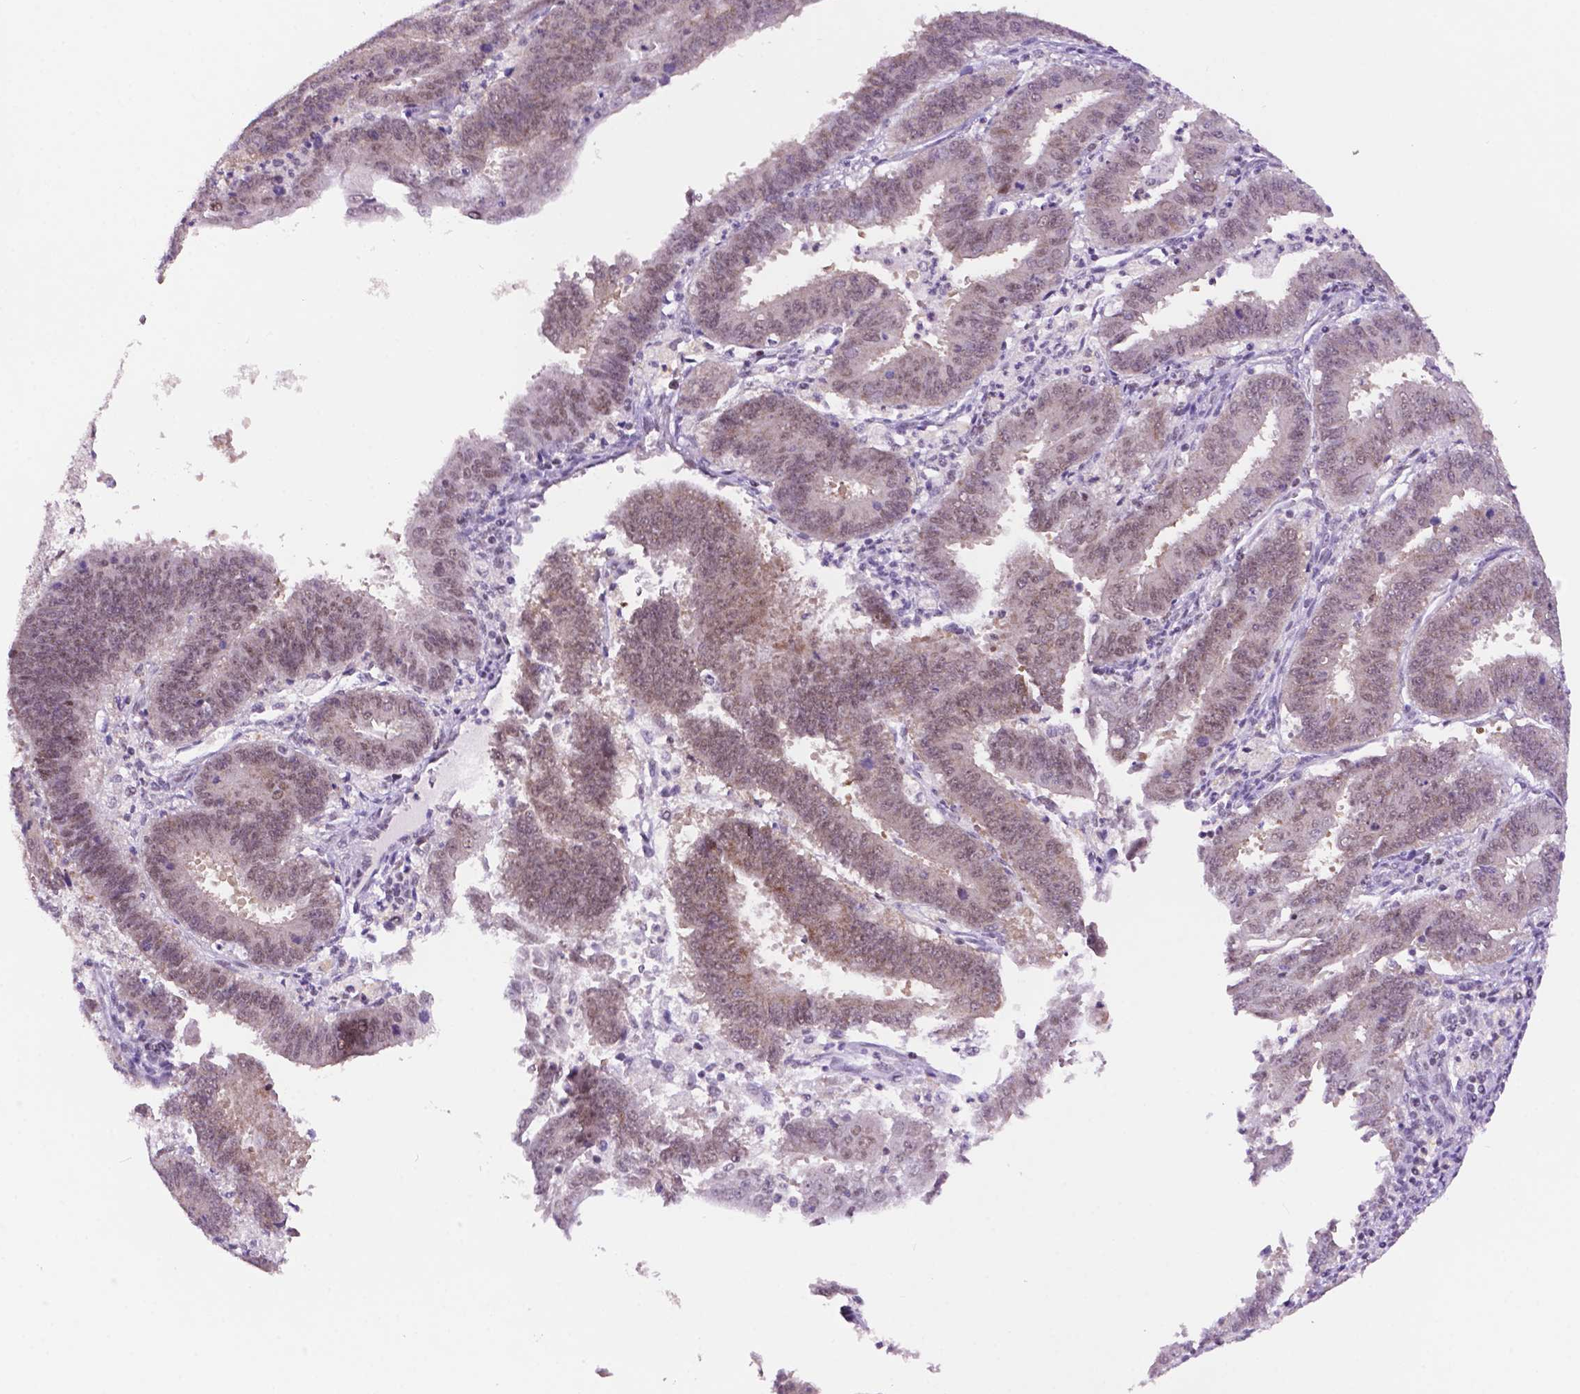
{"staining": {"intensity": "weak", "quantity": ">75%", "location": "nuclear"}, "tissue": "endometrial cancer", "cell_type": "Tumor cells", "image_type": "cancer", "snomed": [{"axis": "morphology", "description": "Adenocarcinoma, NOS"}, {"axis": "topography", "description": "Endometrium"}], "caption": "Adenocarcinoma (endometrial) was stained to show a protein in brown. There is low levels of weak nuclear staining in approximately >75% of tumor cells.", "gene": "NCOR1", "patient": {"sex": "female", "age": 73}}